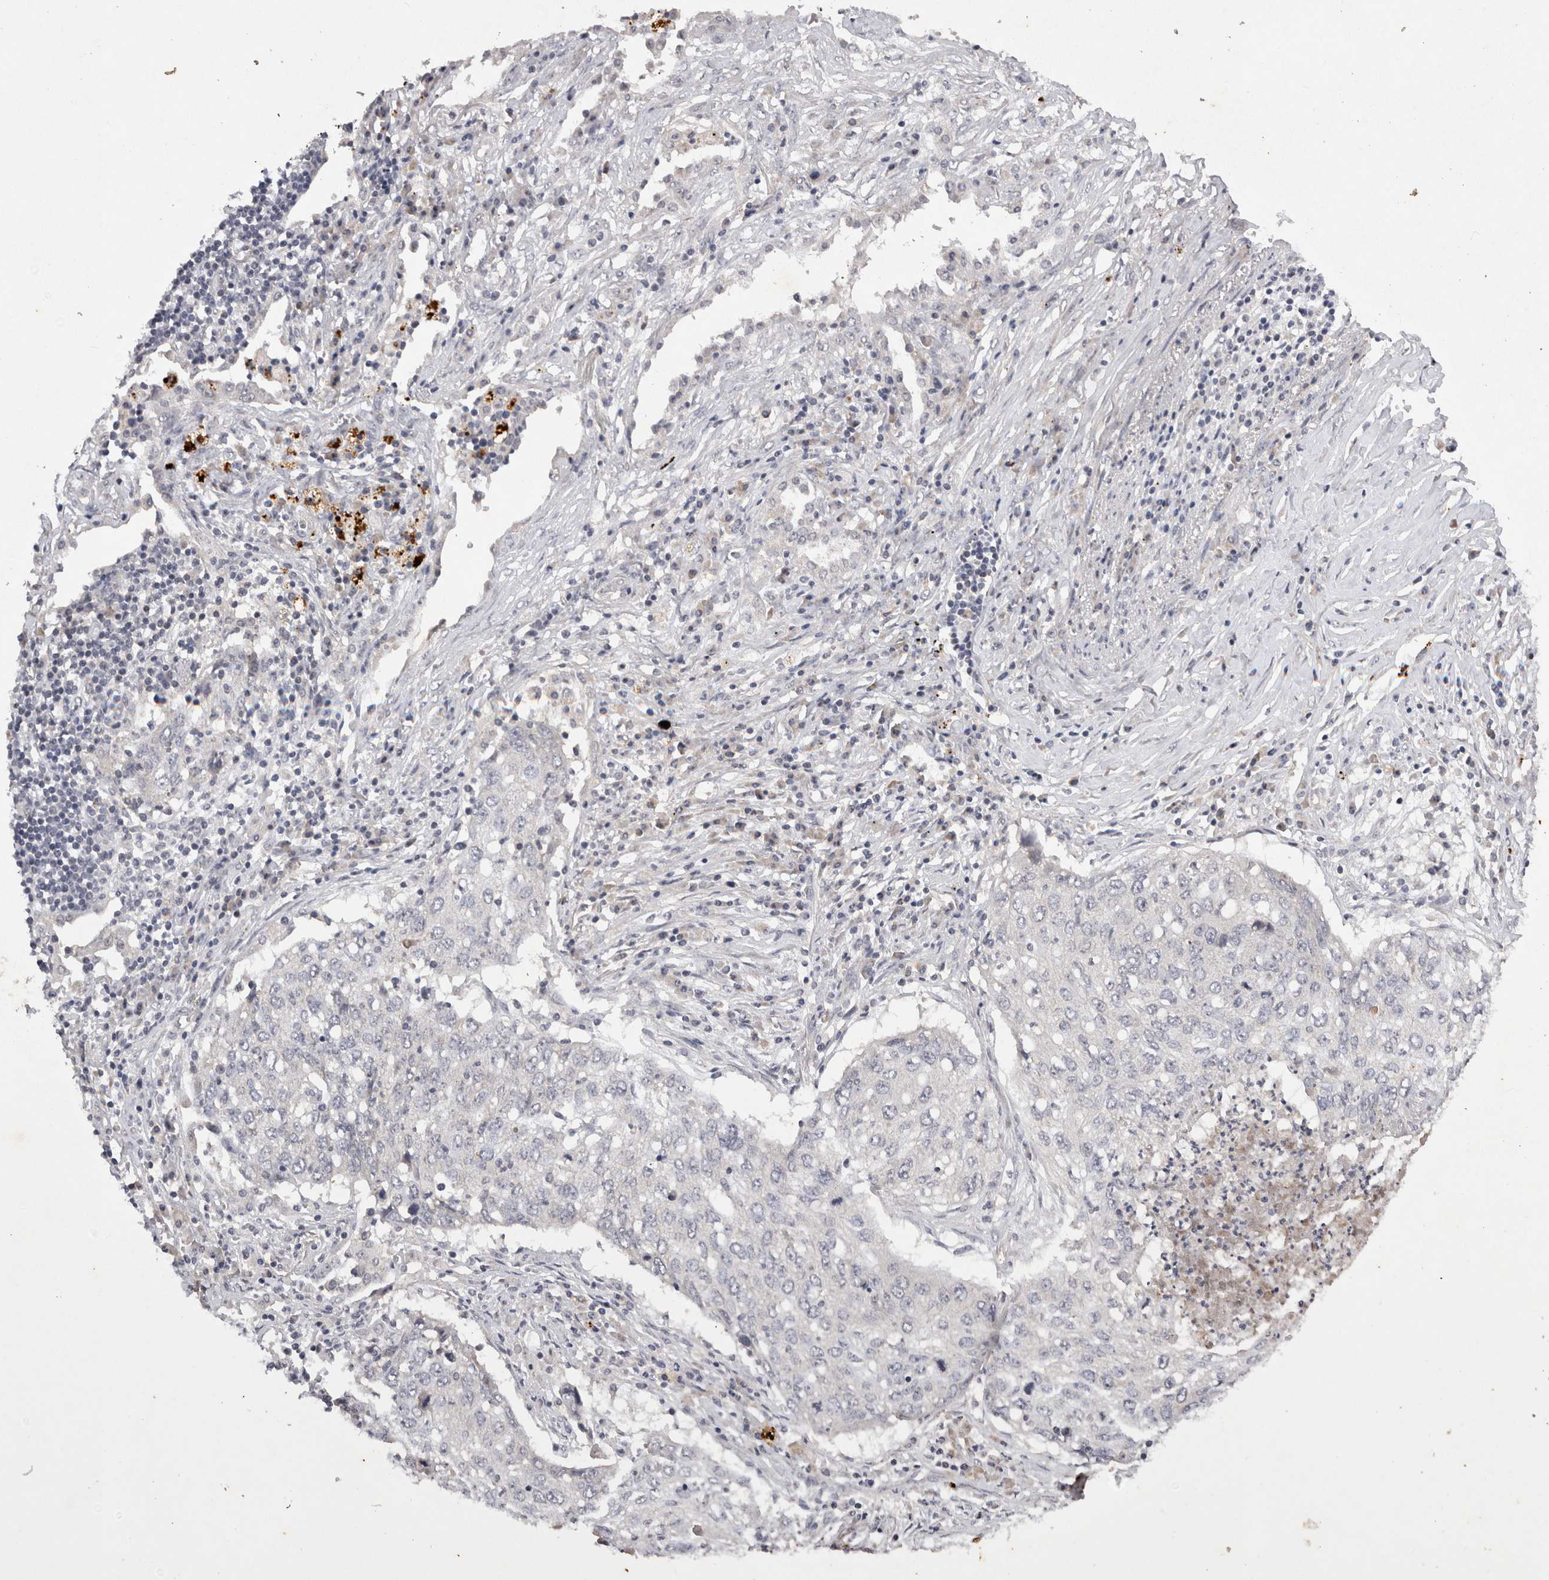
{"staining": {"intensity": "negative", "quantity": "none", "location": "none"}, "tissue": "lung cancer", "cell_type": "Tumor cells", "image_type": "cancer", "snomed": [{"axis": "morphology", "description": "Squamous cell carcinoma, NOS"}, {"axis": "topography", "description": "Lung"}], "caption": "DAB immunohistochemical staining of lung squamous cell carcinoma exhibits no significant expression in tumor cells.", "gene": "RASSF3", "patient": {"sex": "female", "age": 63}}